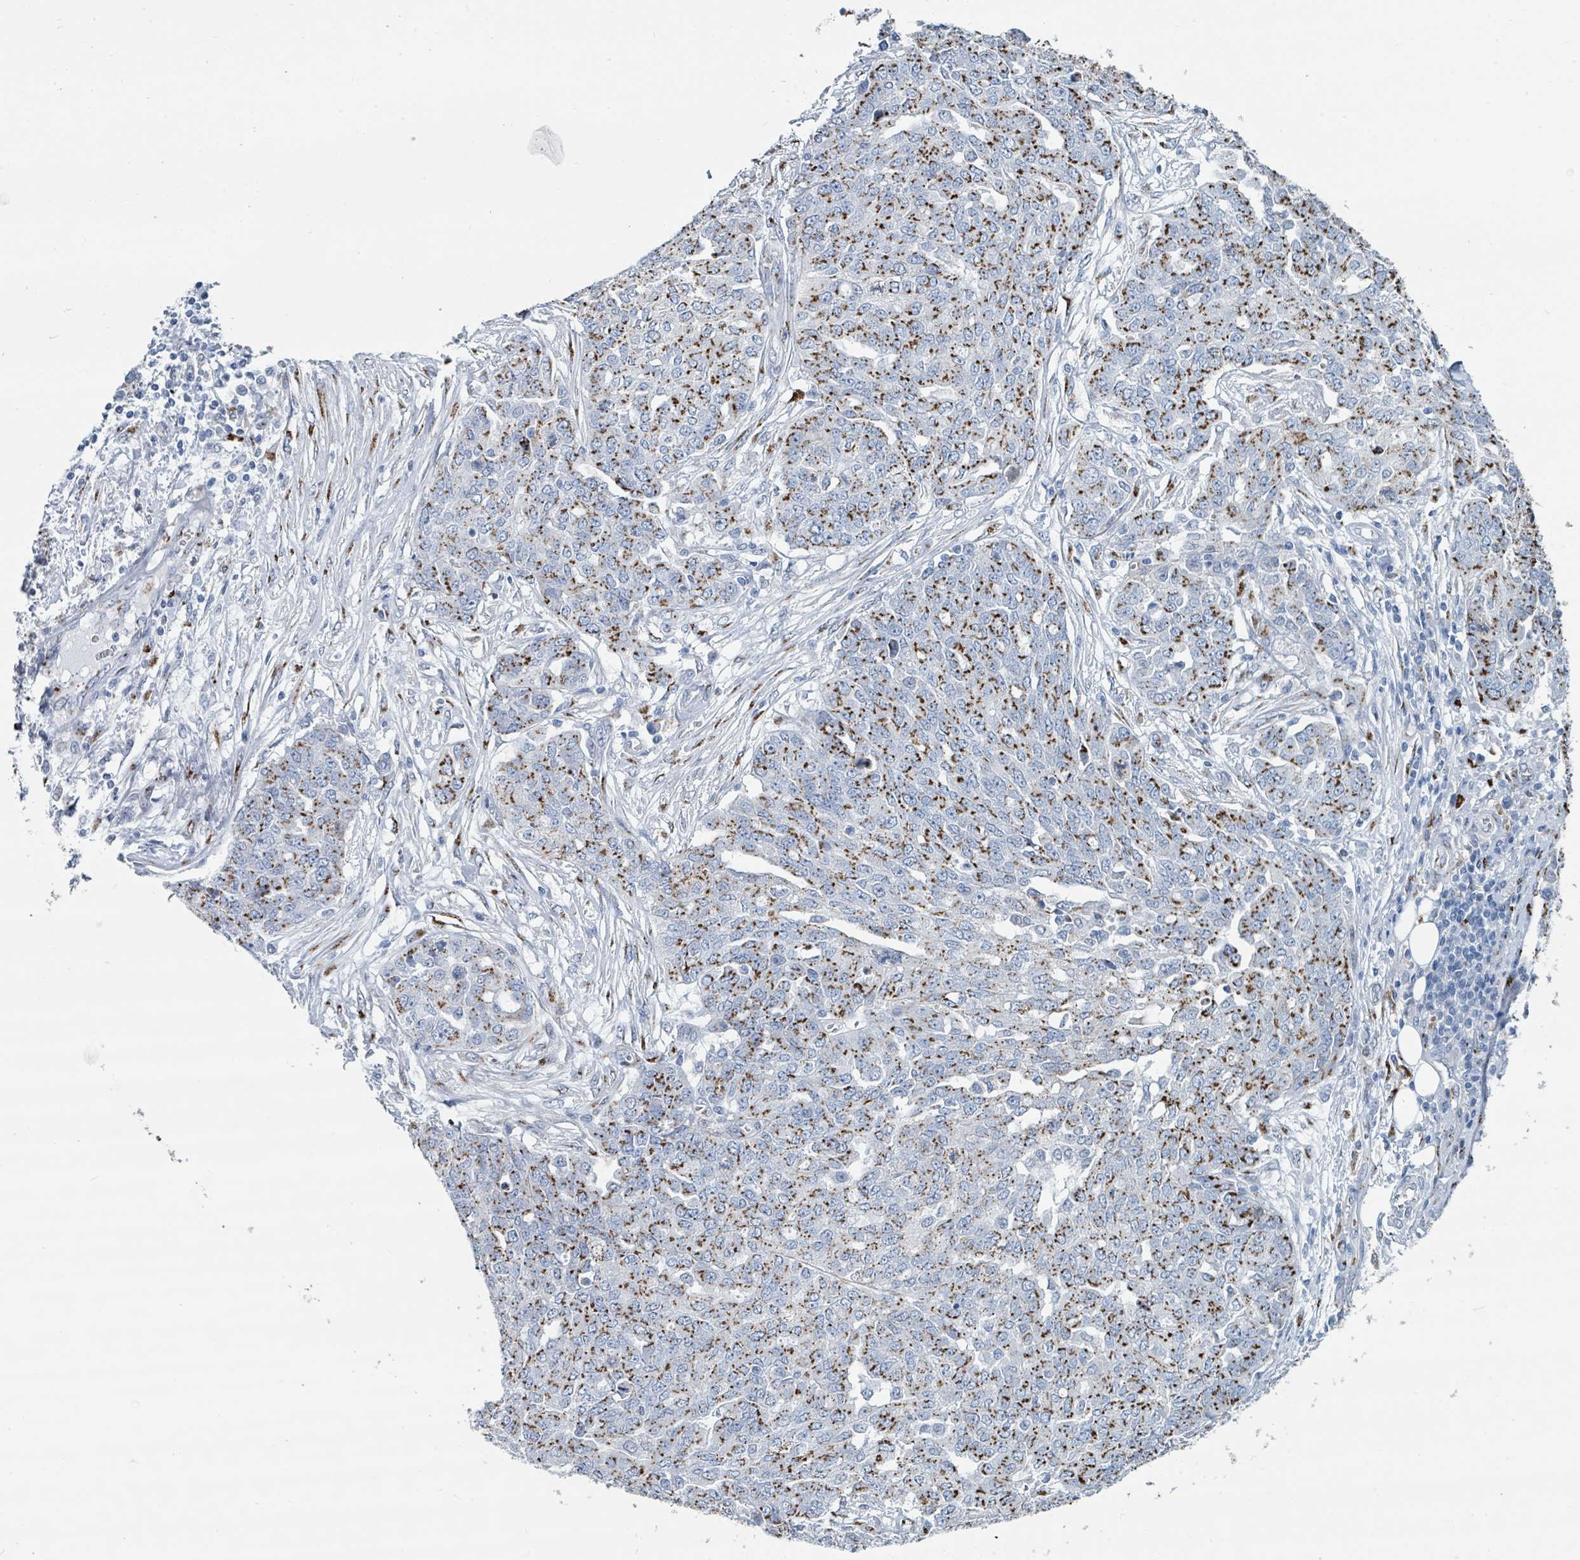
{"staining": {"intensity": "moderate", "quantity": "25%-75%", "location": "cytoplasmic/membranous"}, "tissue": "ovarian cancer", "cell_type": "Tumor cells", "image_type": "cancer", "snomed": [{"axis": "morphology", "description": "Cystadenocarcinoma, serous, NOS"}, {"axis": "topography", "description": "Soft tissue"}, {"axis": "topography", "description": "Ovary"}], "caption": "Tumor cells show moderate cytoplasmic/membranous staining in about 25%-75% of cells in ovarian cancer (serous cystadenocarcinoma).", "gene": "DCAF5", "patient": {"sex": "female", "age": 57}}